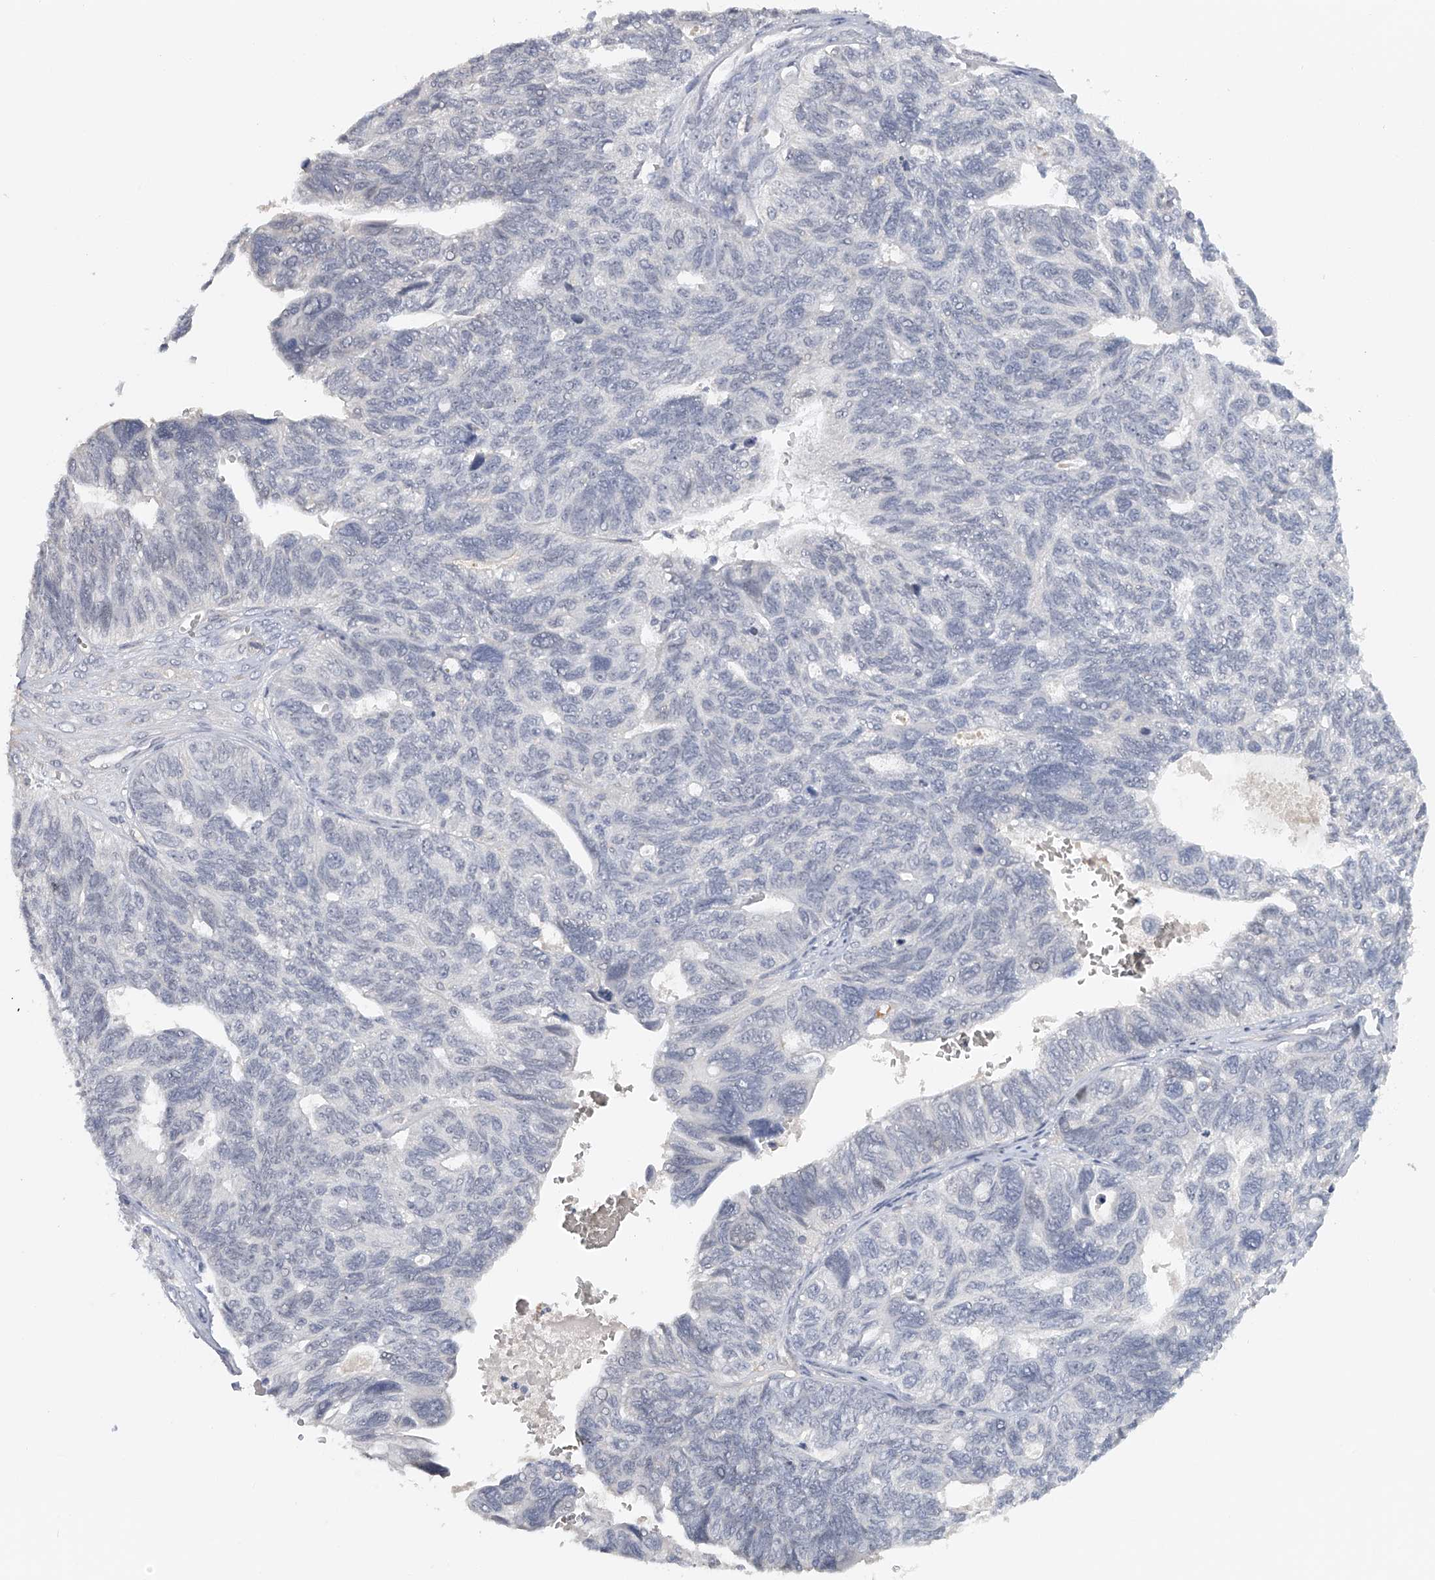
{"staining": {"intensity": "negative", "quantity": "none", "location": "none"}, "tissue": "ovarian cancer", "cell_type": "Tumor cells", "image_type": "cancer", "snomed": [{"axis": "morphology", "description": "Cystadenocarcinoma, serous, NOS"}, {"axis": "topography", "description": "Ovary"}], "caption": "A micrograph of ovarian cancer (serous cystadenocarcinoma) stained for a protein reveals no brown staining in tumor cells.", "gene": "DDX43", "patient": {"sex": "female", "age": 79}}